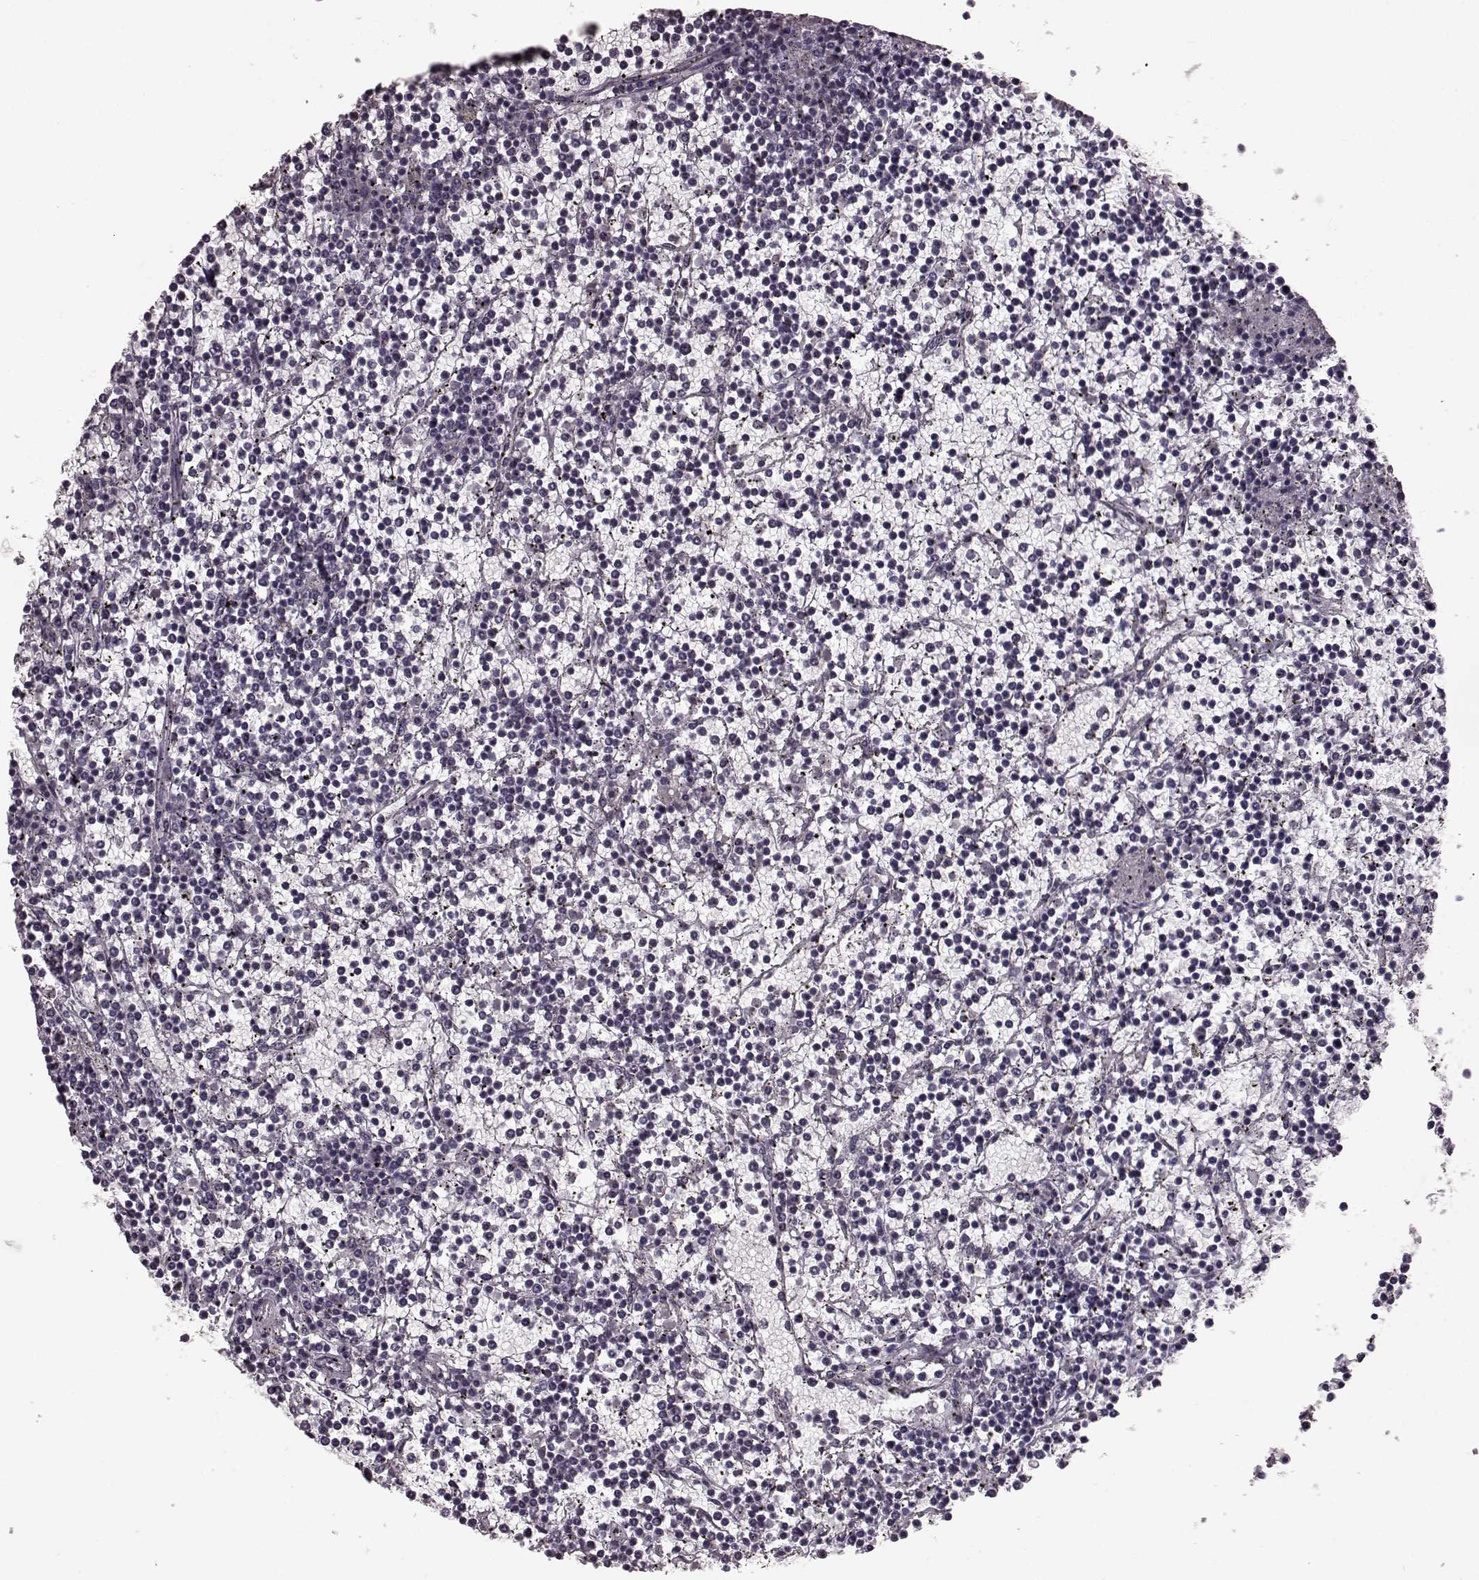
{"staining": {"intensity": "negative", "quantity": "none", "location": "none"}, "tissue": "lymphoma", "cell_type": "Tumor cells", "image_type": "cancer", "snomed": [{"axis": "morphology", "description": "Malignant lymphoma, non-Hodgkin's type, Low grade"}, {"axis": "topography", "description": "Spleen"}], "caption": "Lymphoma was stained to show a protein in brown. There is no significant positivity in tumor cells.", "gene": "CST7", "patient": {"sex": "female", "age": 19}}